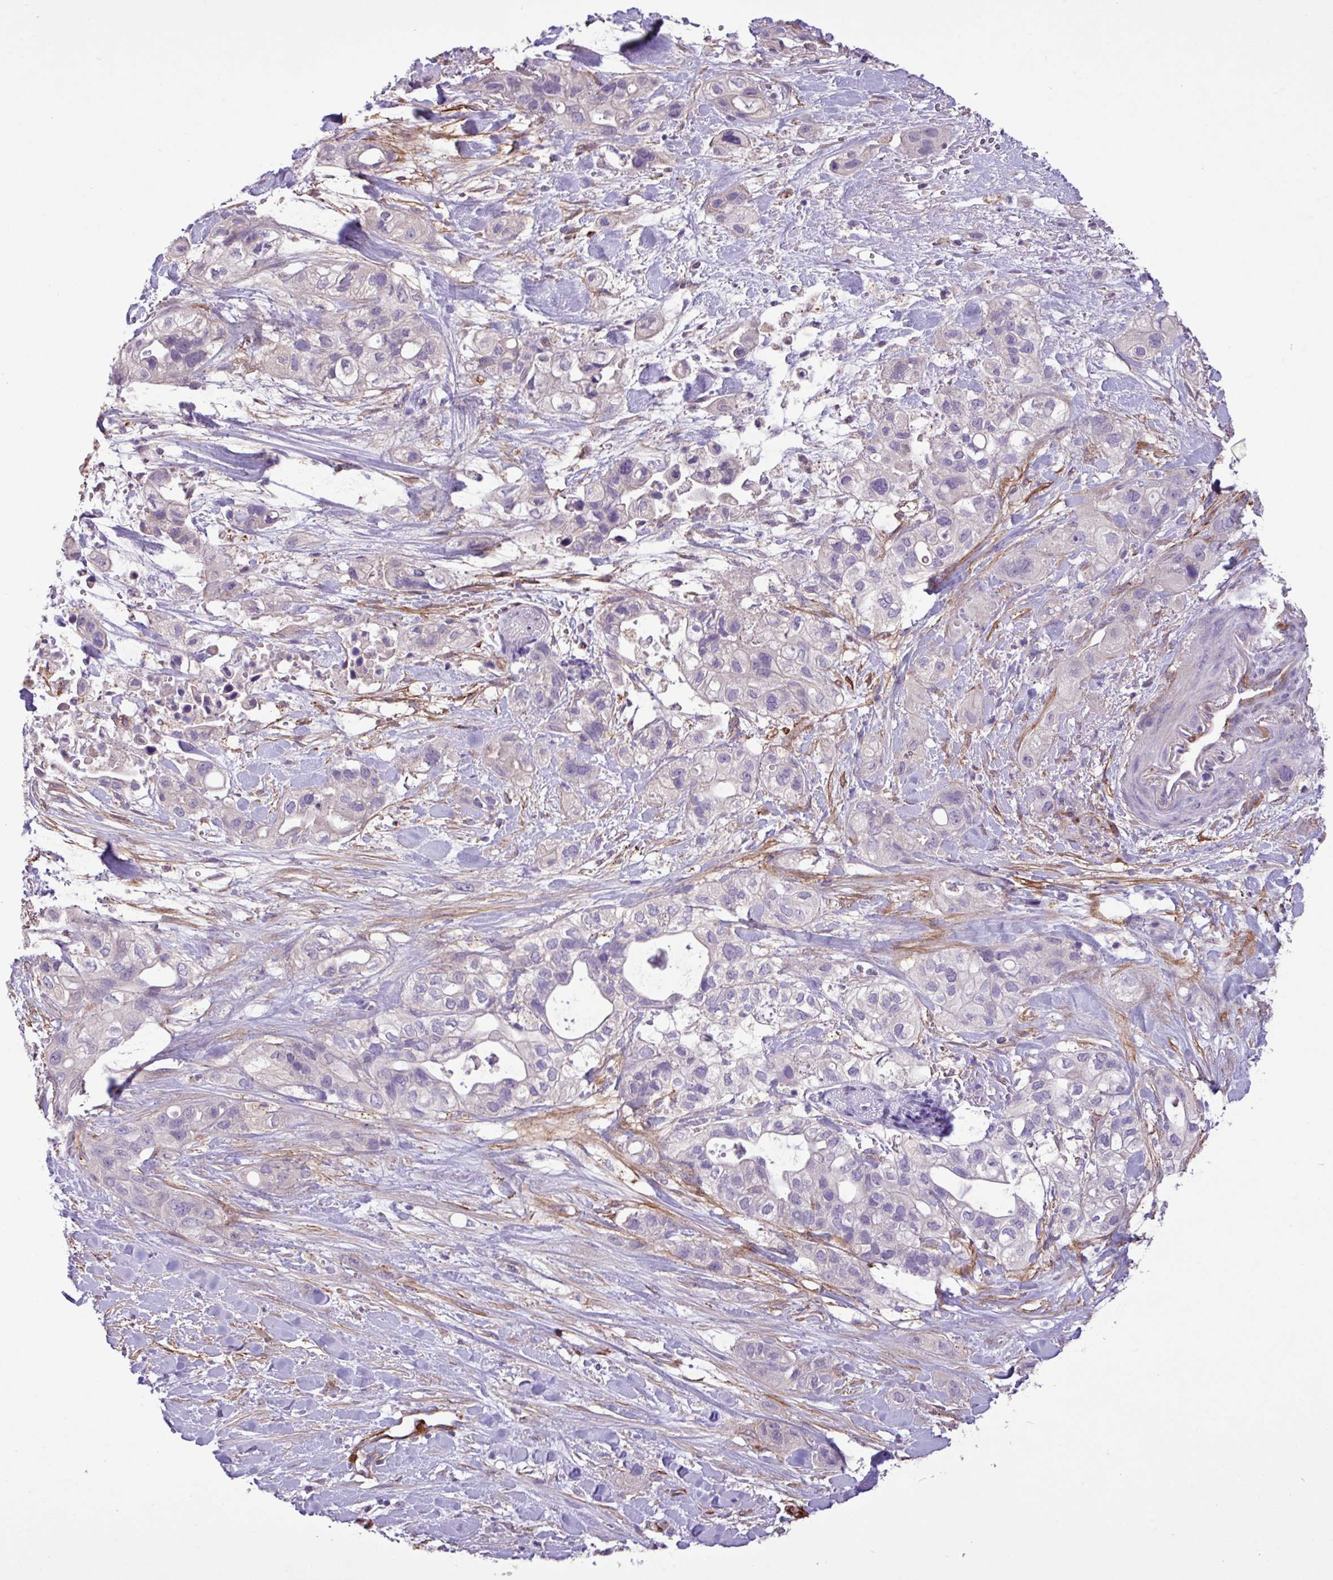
{"staining": {"intensity": "negative", "quantity": "none", "location": "none"}, "tissue": "pancreatic cancer", "cell_type": "Tumor cells", "image_type": "cancer", "snomed": [{"axis": "morphology", "description": "Adenocarcinoma, NOS"}, {"axis": "topography", "description": "Pancreas"}], "caption": "This is an immunohistochemistry (IHC) micrograph of pancreatic cancer. There is no expression in tumor cells.", "gene": "CD248", "patient": {"sex": "male", "age": 44}}